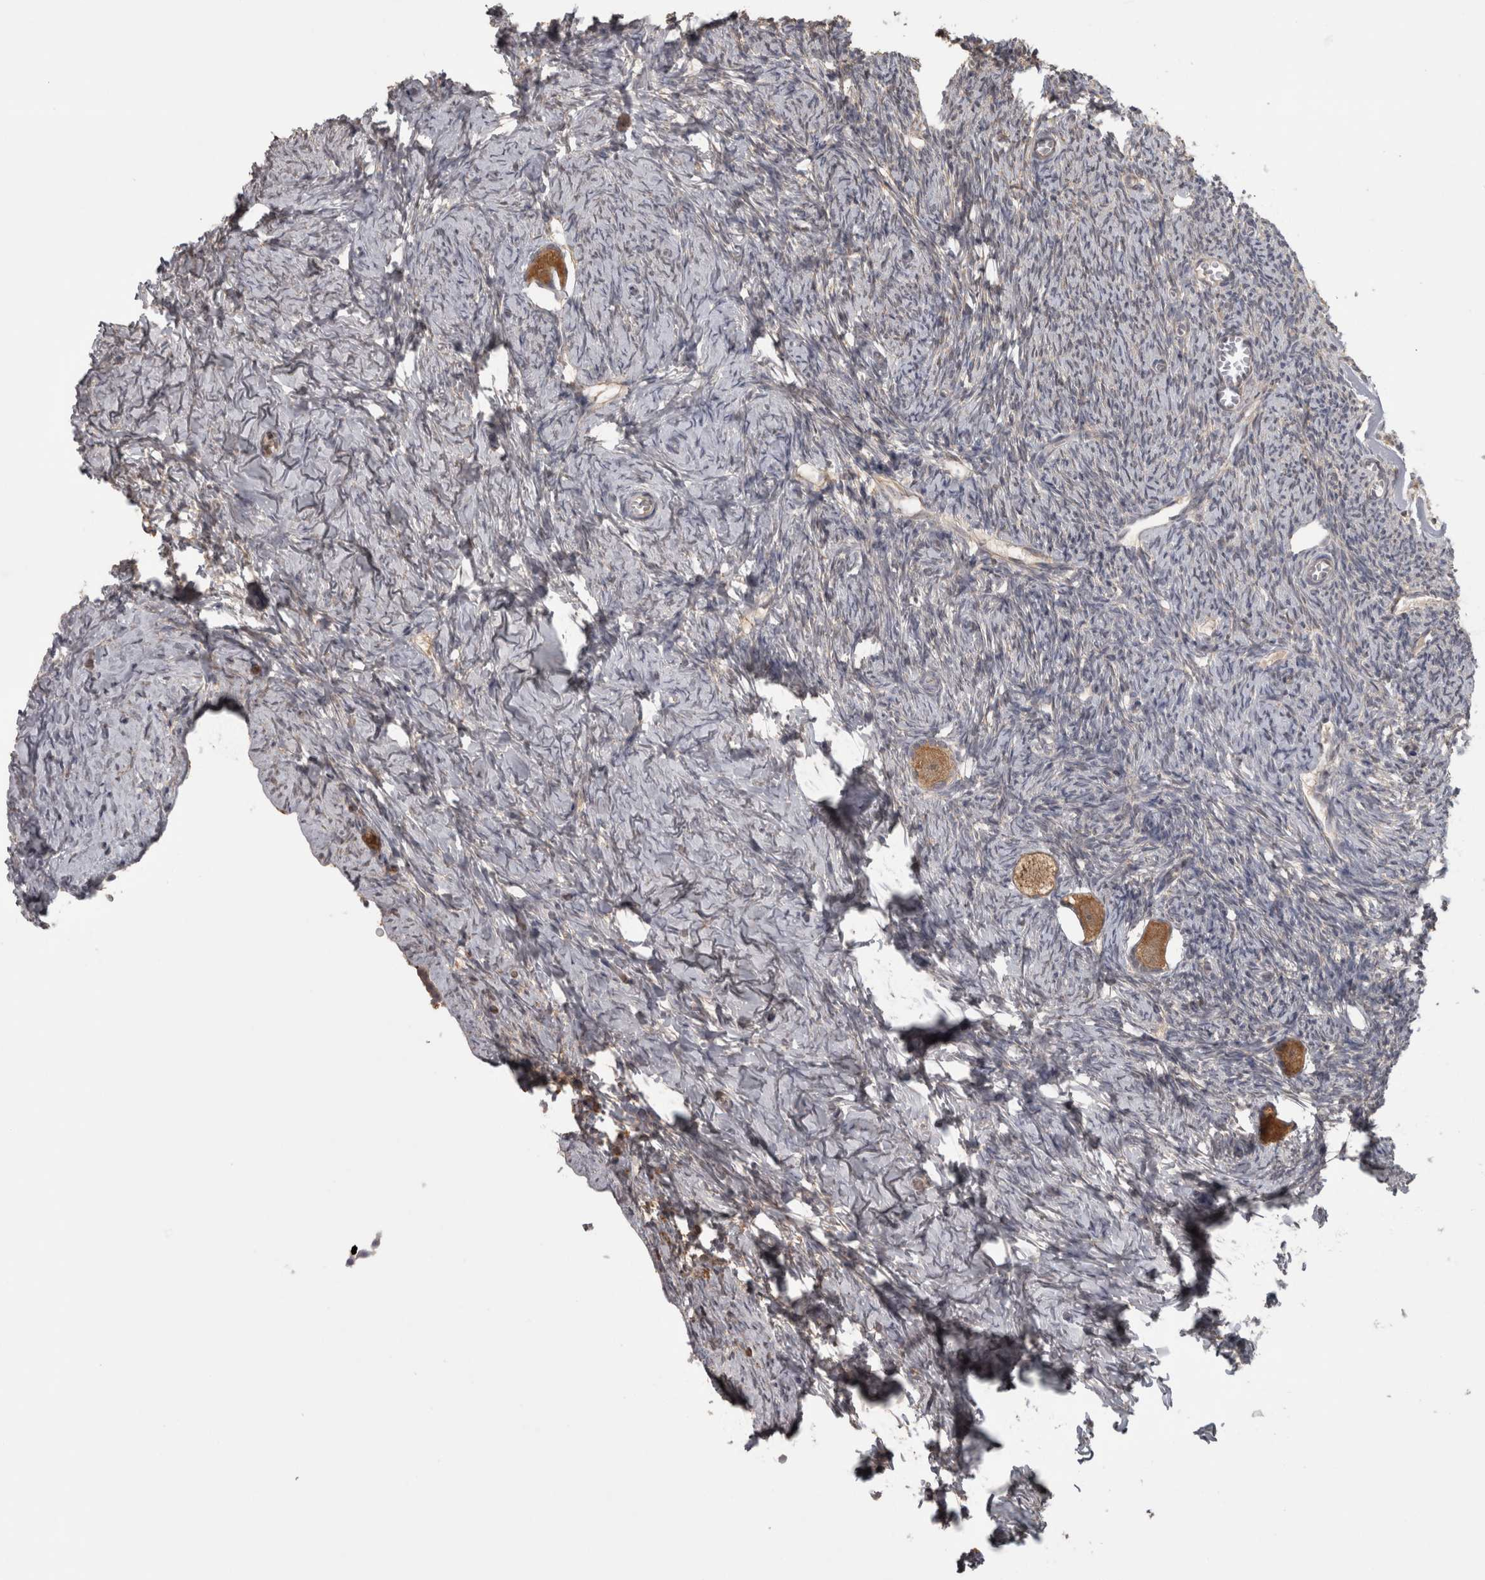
{"staining": {"intensity": "moderate", "quantity": ">75%", "location": "cytoplasmic/membranous"}, "tissue": "ovary", "cell_type": "Follicle cells", "image_type": "normal", "snomed": [{"axis": "morphology", "description": "Normal tissue, NOS"}, {"axis": "topography", "description": "Ovary"}], "caption": "Immunohistochemistry of benign human ovary displays medium levels of moderate cytoplasmic/membranous staining in approximately >75% of follicle cells. The staining is performed using DAB brown chromogen to label protein expression. The nuclei are counter-stained blue using hematoxylin.", "gene": "MICU3", "patient": {"sex": "female", "age": 27}}